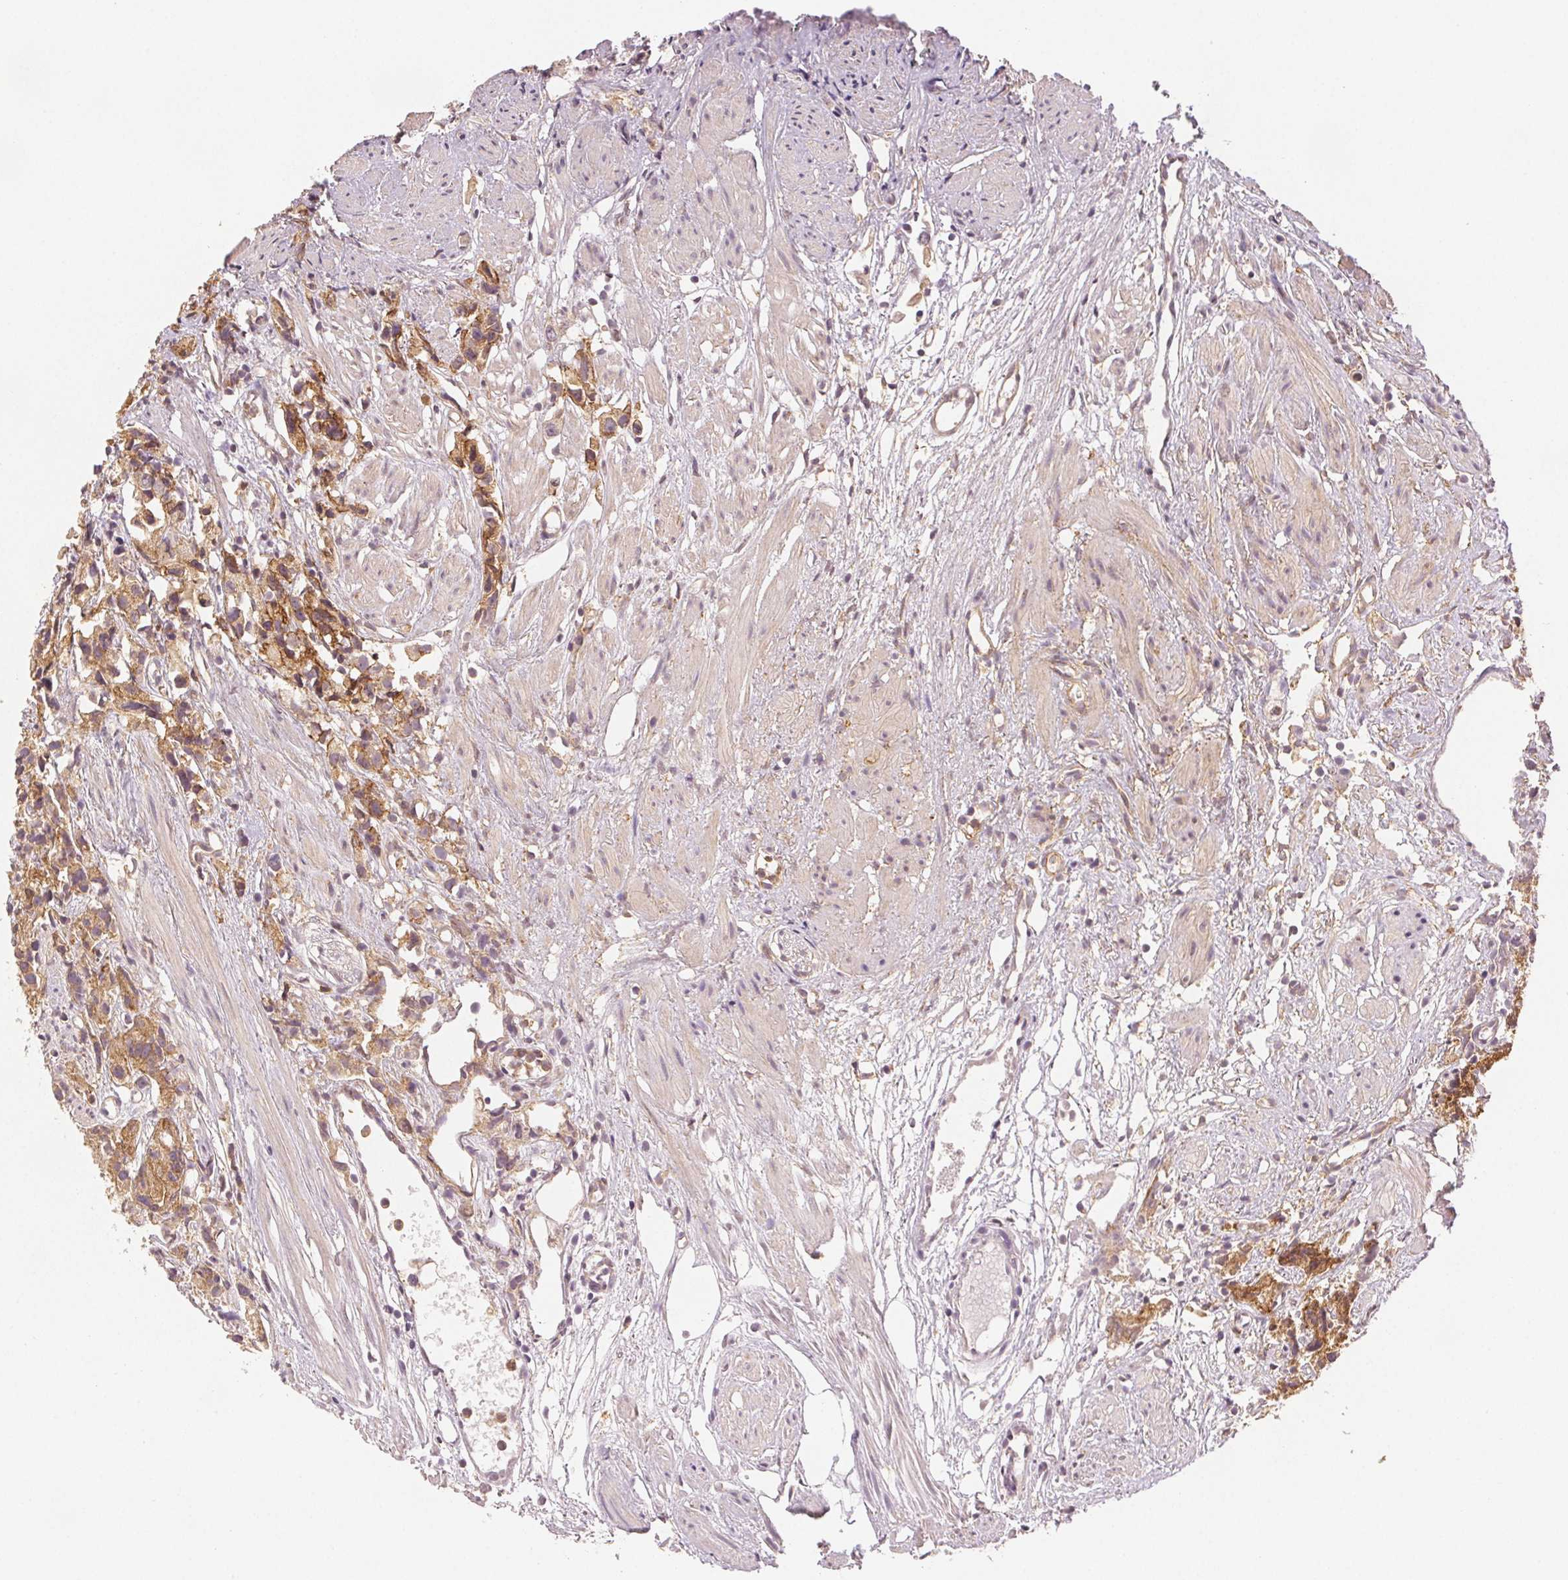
{"staining": {"intensity": "weak", "quantity": ">75%", "location": "cytoplasmic/membranous"}, "tissue": "prostate cancer", "cell_type": "Tumor cells", "image_type": "cancer", "snomed": [{"axis": "morphology", "description": "Adenocarcinoma, High grade"}, {"axis": "topography", "description": "Prostate"}], "caption": "There is low levels of weak cytoplasmic/membranous staining in tumor cells of prostate cancer (adenocarcinoma (high-grade)), as demonstrated by immunohistochemical staining (brown color).", "gene": "DIAPH2", "patient": {"sex": "male", "age": 68}}